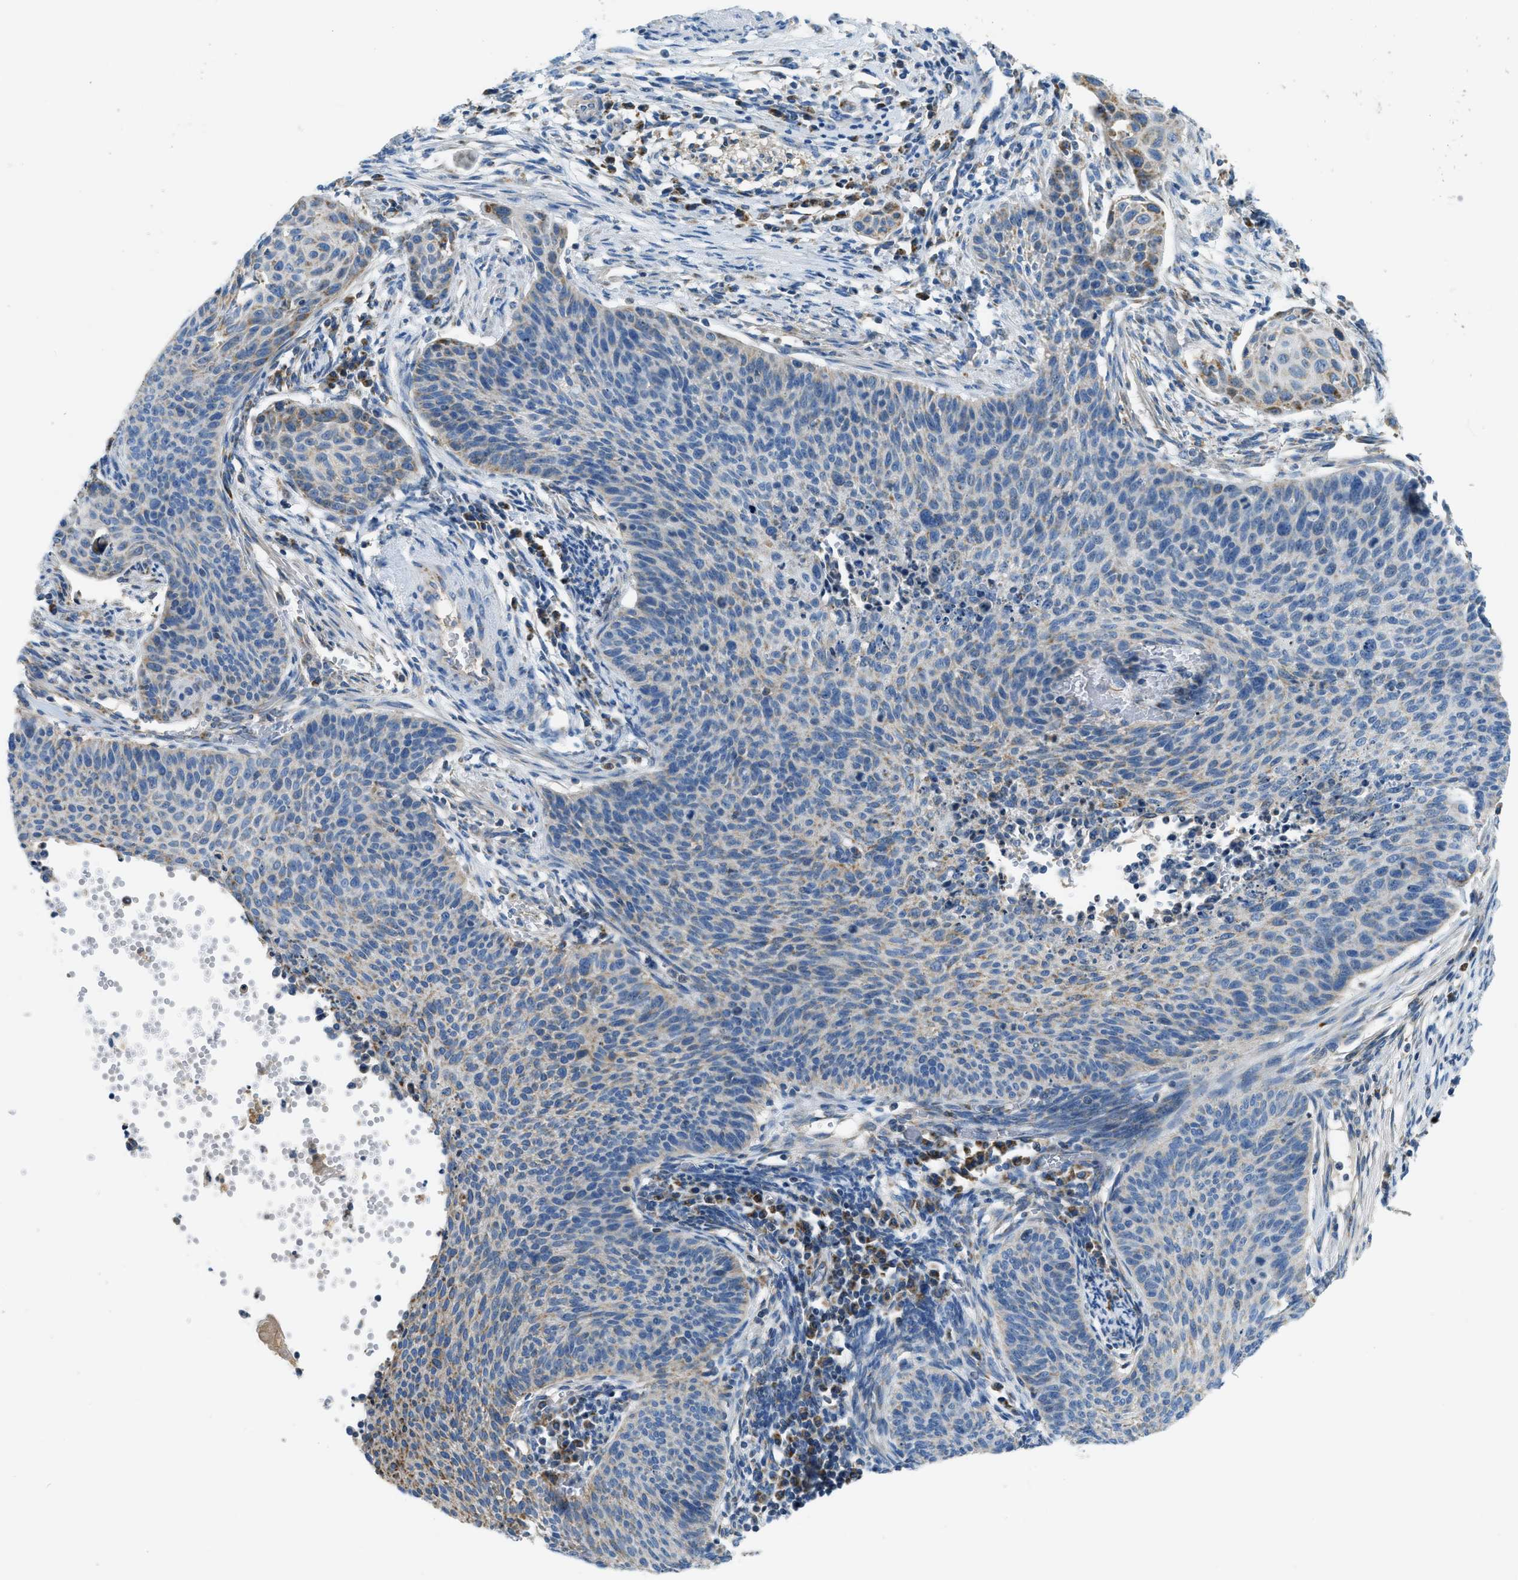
{"staining": {"intensity": "moderate", "quantity": "<25%", "location": "cytoplasmic/membranous"}, "tissue": "cervical cancer", "cell_type": "Tumor cells", "image_type": "cancer", "snomed": [{"axis": "morphology", "description": "Squamous cell carcinoma, NOS"}, {"axis": "topography", "description": "Cervix"}], "caption": "A brown stain shows moderate cytoplasmic/membranous positivity of a protein in human cervical squamous cell carcinoma tumor cells.", "gene": "ACADVL", "patient": {"sex": "female", "age": 70}}